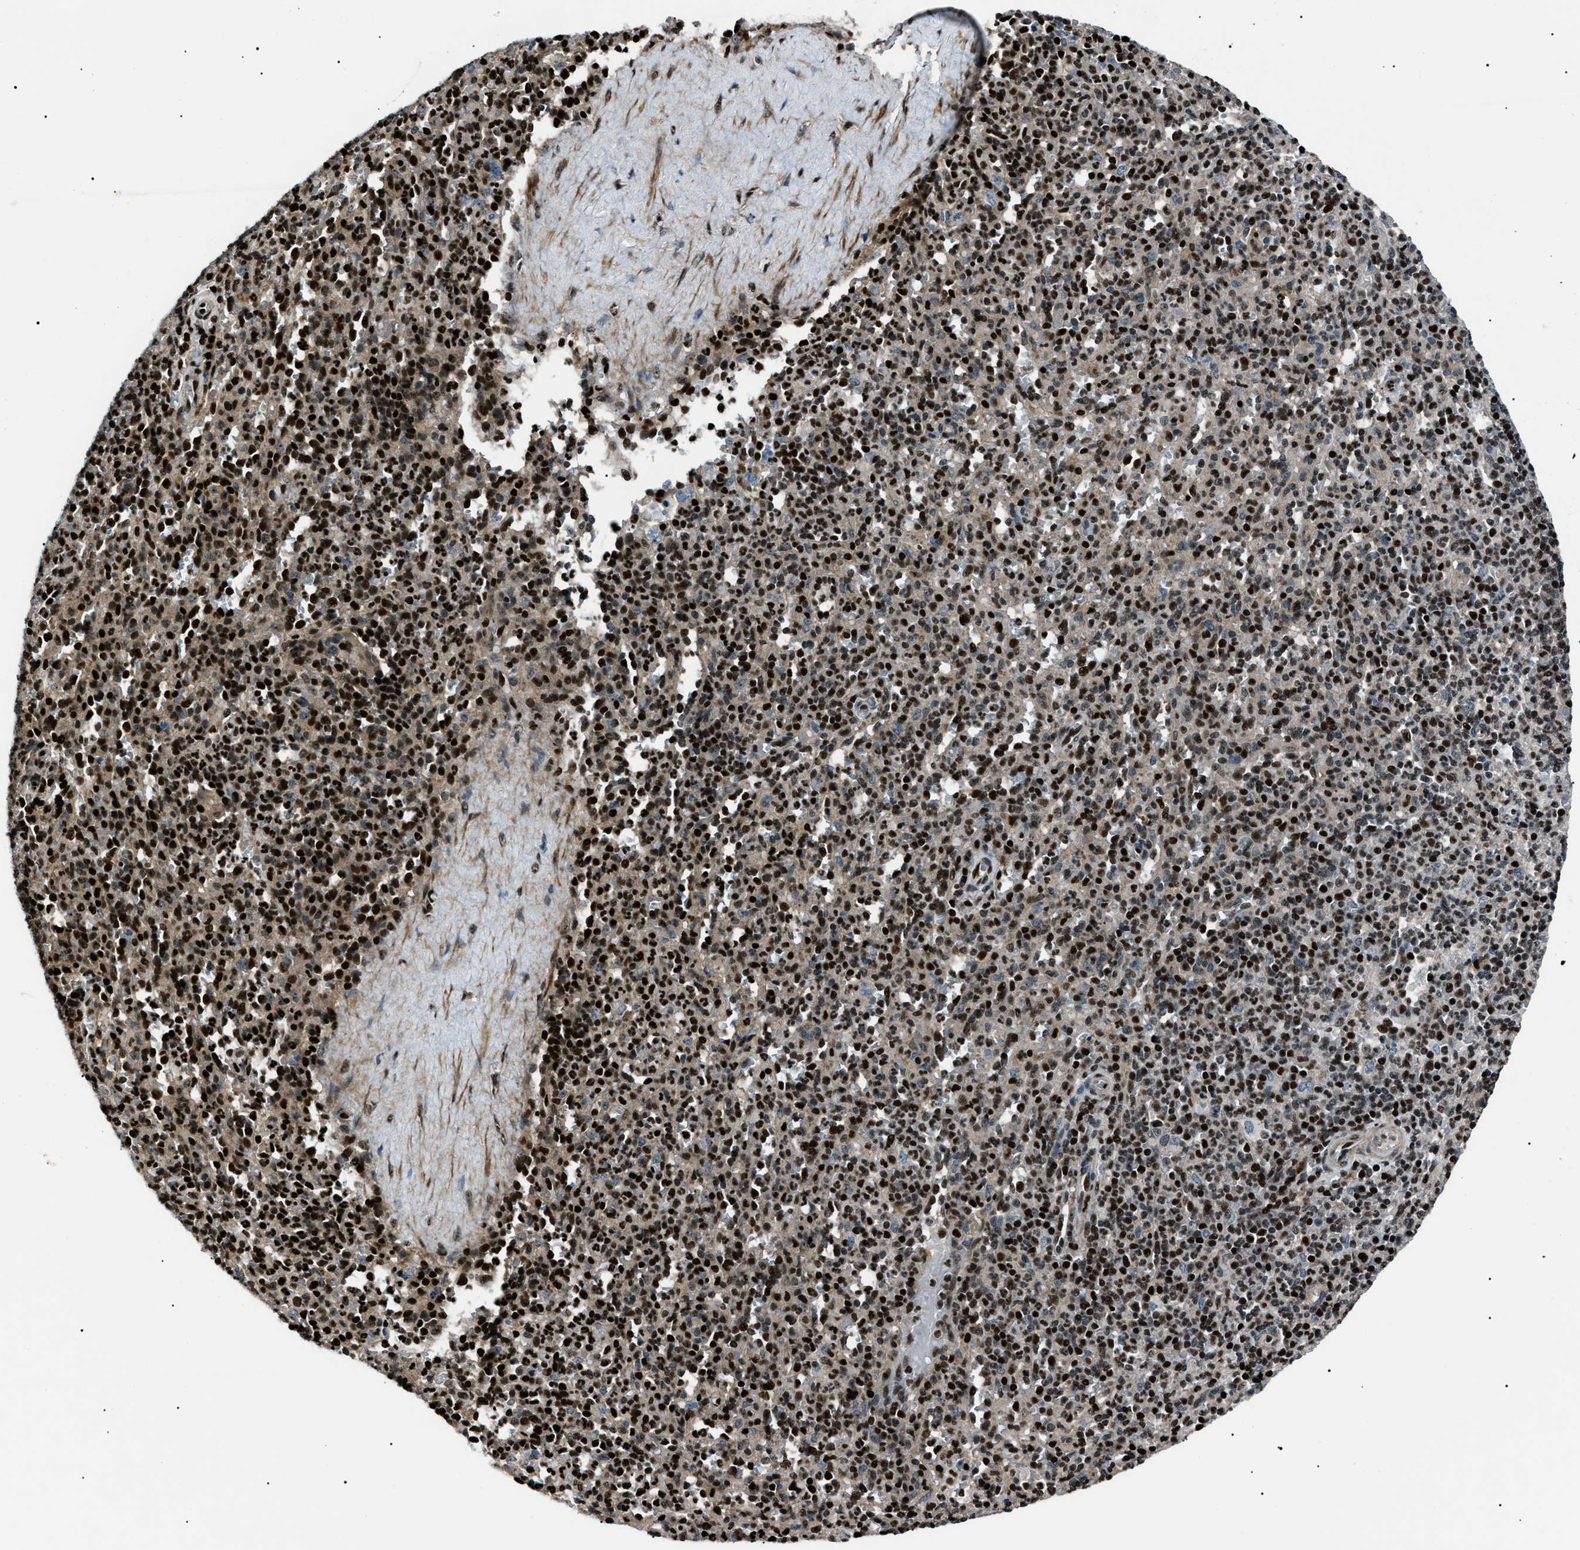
{"staining": {"intensity": "strong", "quantity": "25%-75%", "location": "nuclear"}, "tissue": "spleen", "cell_type": "Cells in red pulp", "image_type": "normal", "snomed": [{"axis": "morphology", "description": "Normal tissue, NOS"}, {"axis": "topography", "description": "Spleen"}], "caption": "Immunohistochemistry (DAB) staining of normal human spleen shows strong nuclear protein expression in about 25%-75% of cells in red pulp.", "gene": "PRKX", "patient": {"sex": "male", "age": 36}}